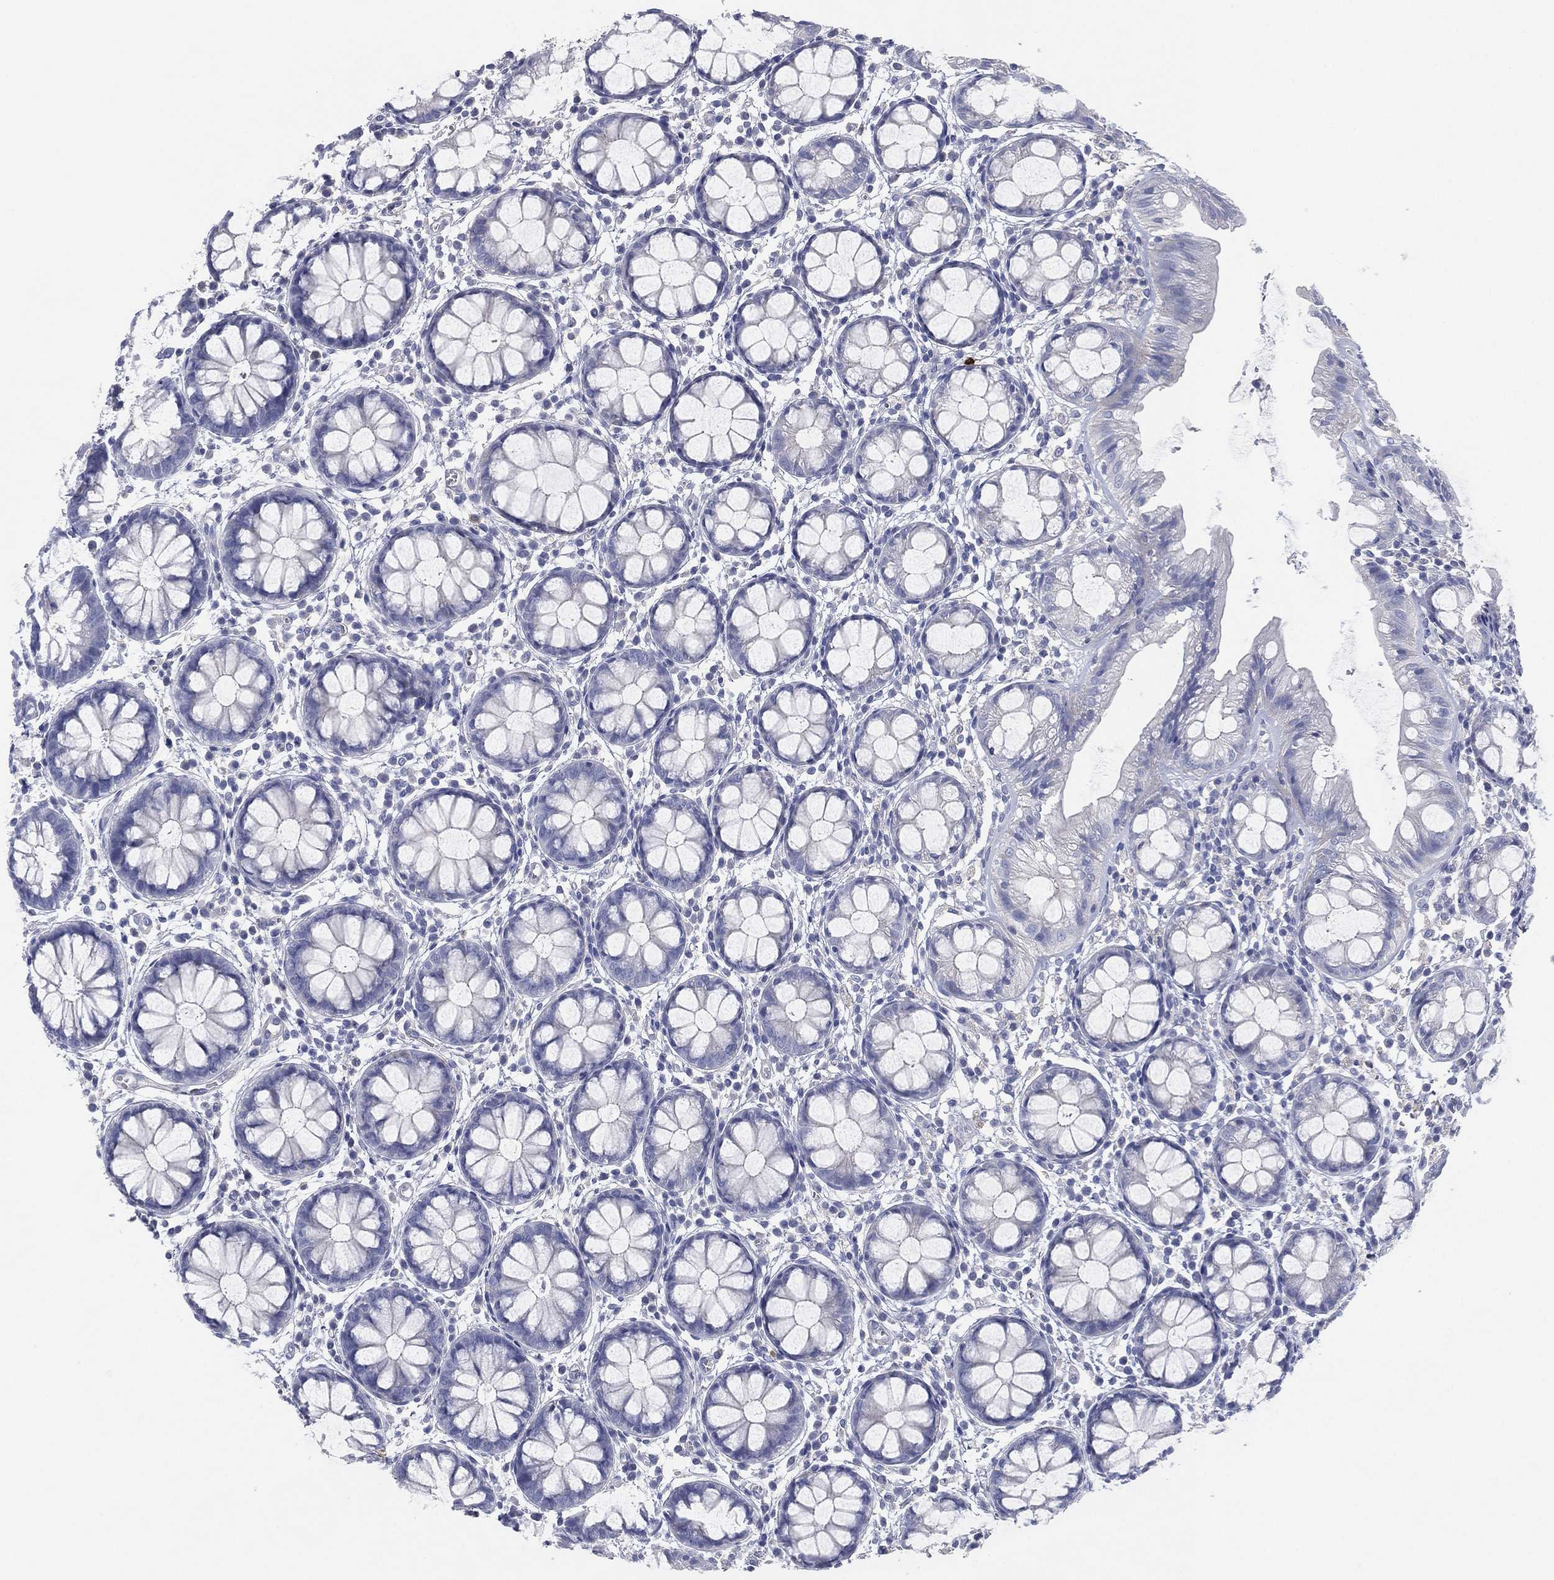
{"staining": {"intensity": "negative", "quantity": "none", "location": "none"}, "tissue": "rectum", "cell_type": "Glandular cells", "image_type": "normal", "snomed": [{"axis": "morphology", "description": "Normal tissue, NOS"}, {"axis": "topography", "description": "Rectum"}], "caption": "This is an immunohistochemistry (IHC) micrograph of normal human rectum. There is no expression in glandular cells.", "gene": "CCDC70", "patient": {"sex": "male", "age": 57}}